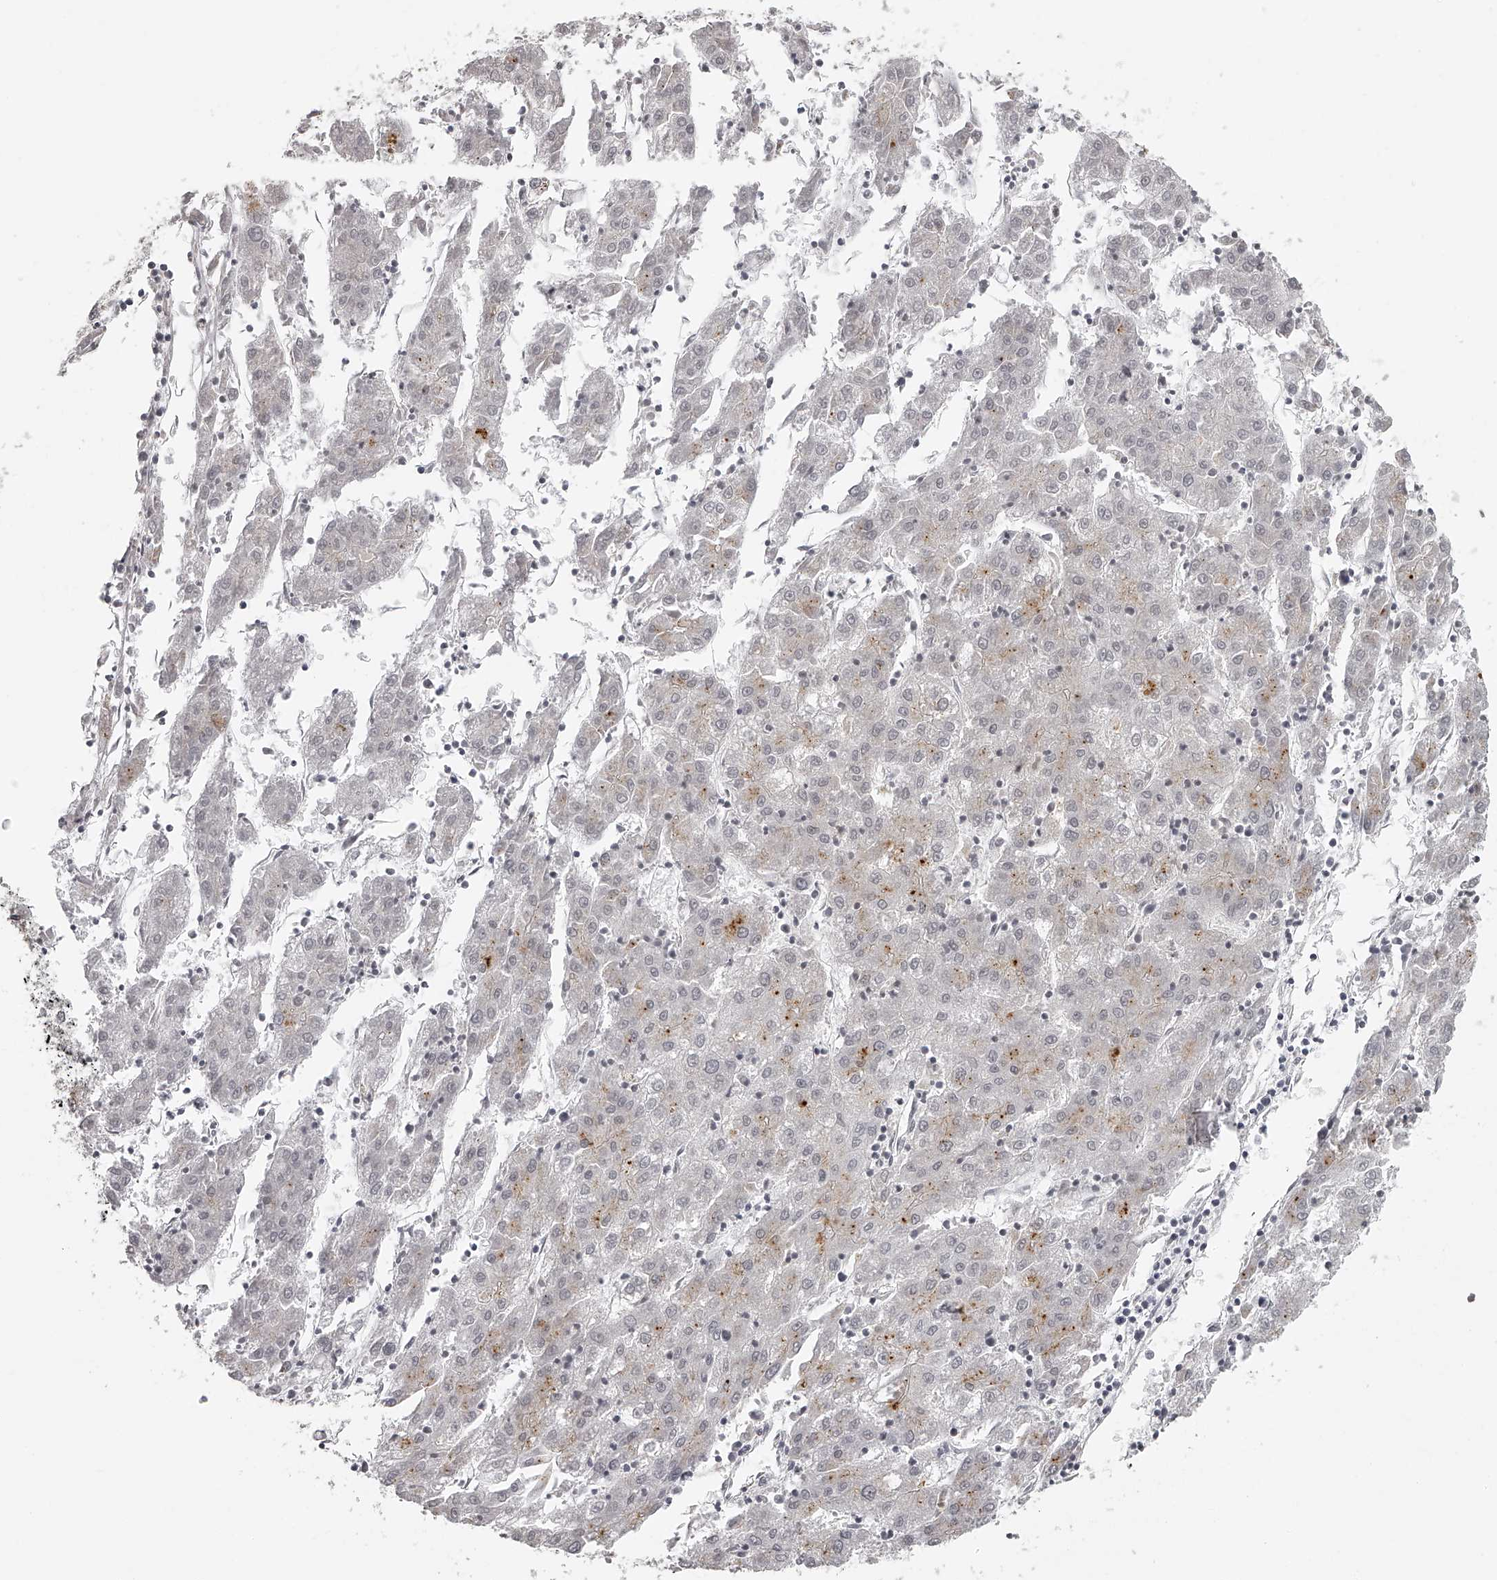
{"staining": {"intensity": "moderate", "quantity": "<25%", "location": "cytoplasmic/membranous"}, "tissue": "liver cancer", "cell_type": "Tumor cells", "image_type": "cancer", "snomed": [{"axis": "morphology", "description": "Carcinoma, Hepatocellular, NOS"}, {"axis": "topography", "description": "Liver"}], "caption": "Approximately <25% of tumor cells in human liver cancer (hepatocellular carcinoma) exhibit moderate cytoplasmic/membranous protein staining as visualized by brown immunohistochemical staining.", "gene": "RNF220", "patient": {"sex": "male", "age": 72}}